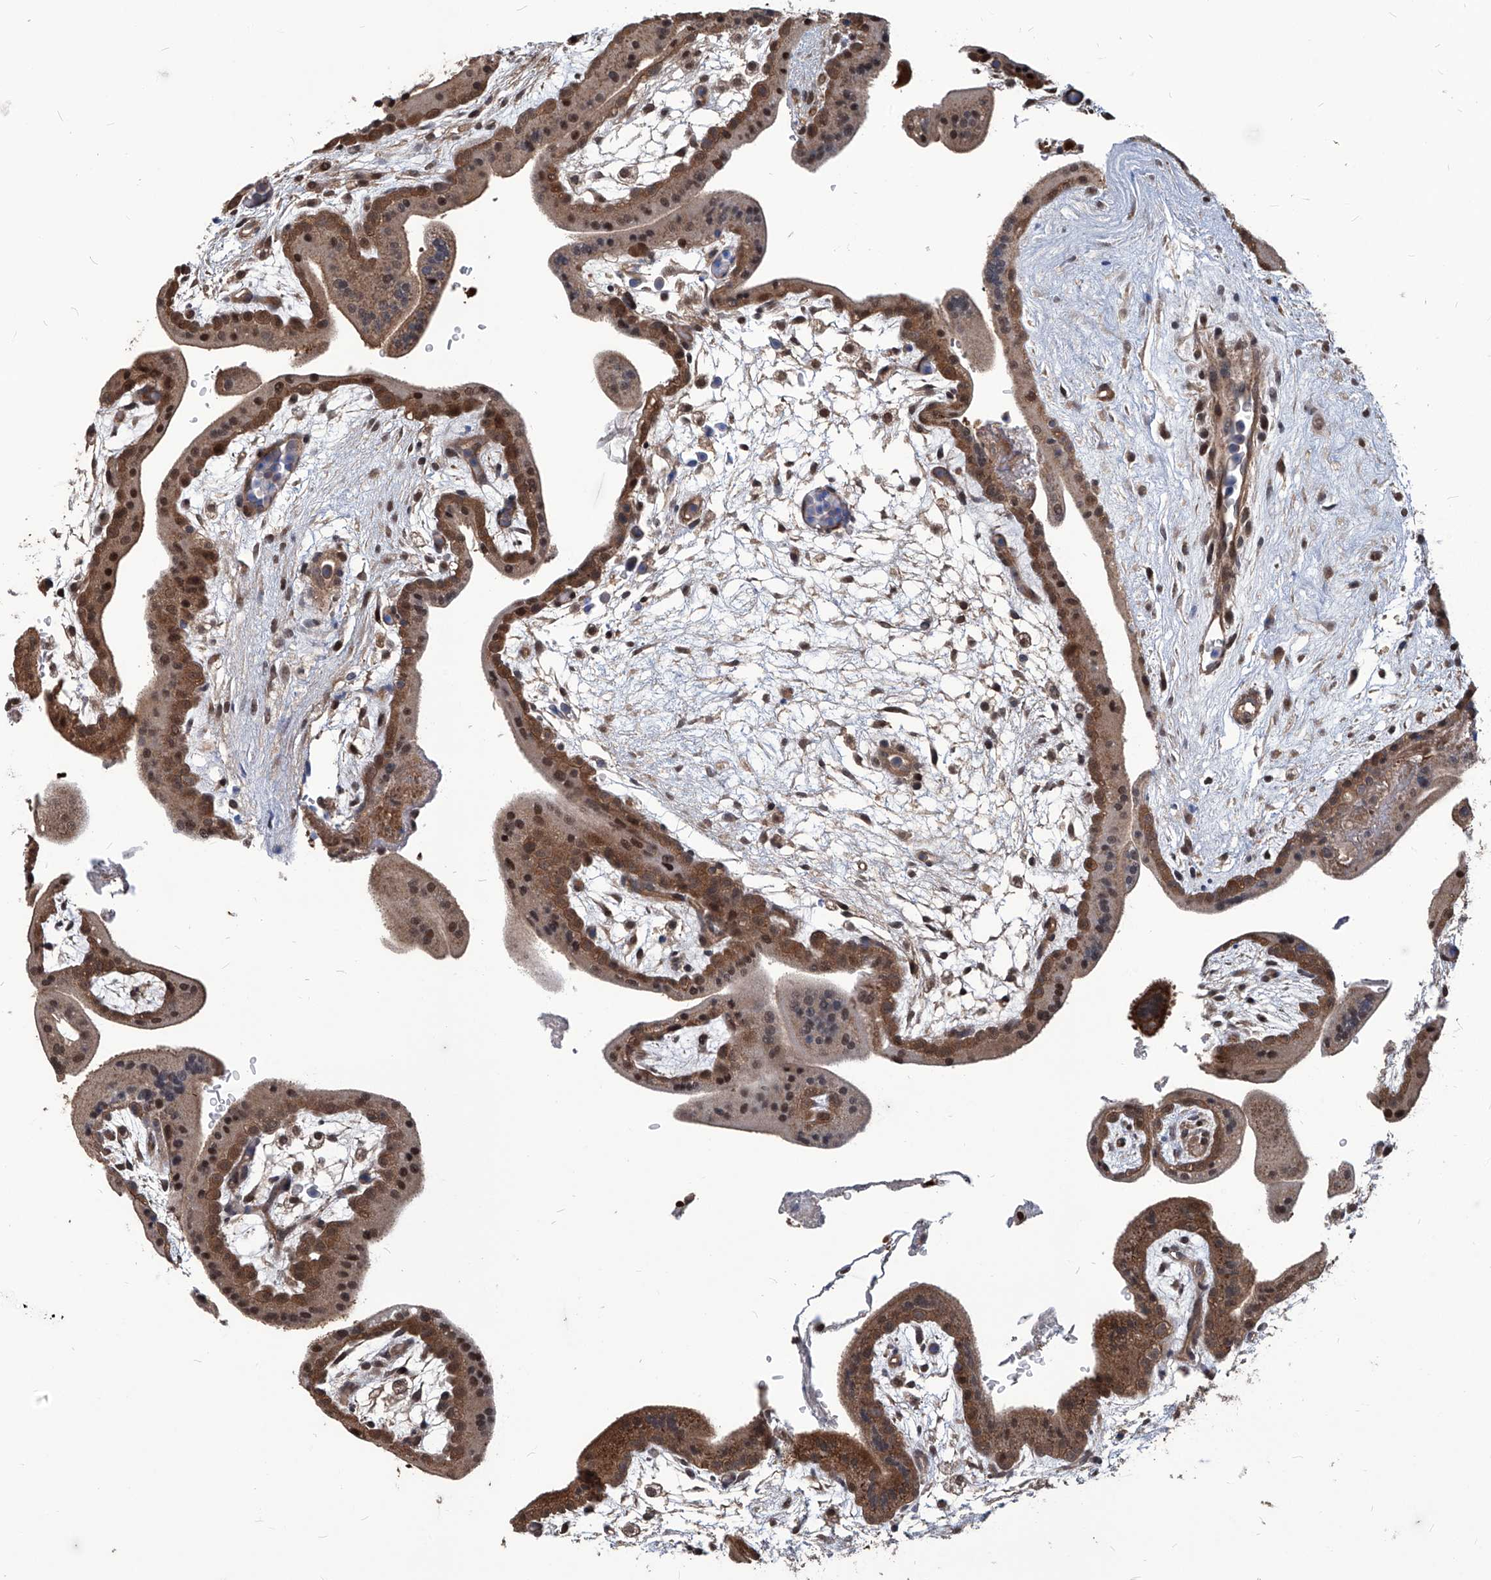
{"staining": {"intensity": "moderate", "quantity": ">75%", "location": "cytoplasmic/membranous,nuclear"}, "tissue": "placenta", "cell_type": "Trophoblastic cells", "image_type": "normal", "snomed": [{"axis": "morphology", "description": "Normal tissue, NOS"}, {"axis": "topography", "description": "Placenta"}], "caption": "IHC histopathology image of unremarkable placenta stained for a protein (brown), which shows medium levels of moderate cytoplasmic/membranous,nuclear expression in approximately >75% of trophoblastic cells.", "gene": "PSMB1", "patient": {"sex": "female", "age": 35}}